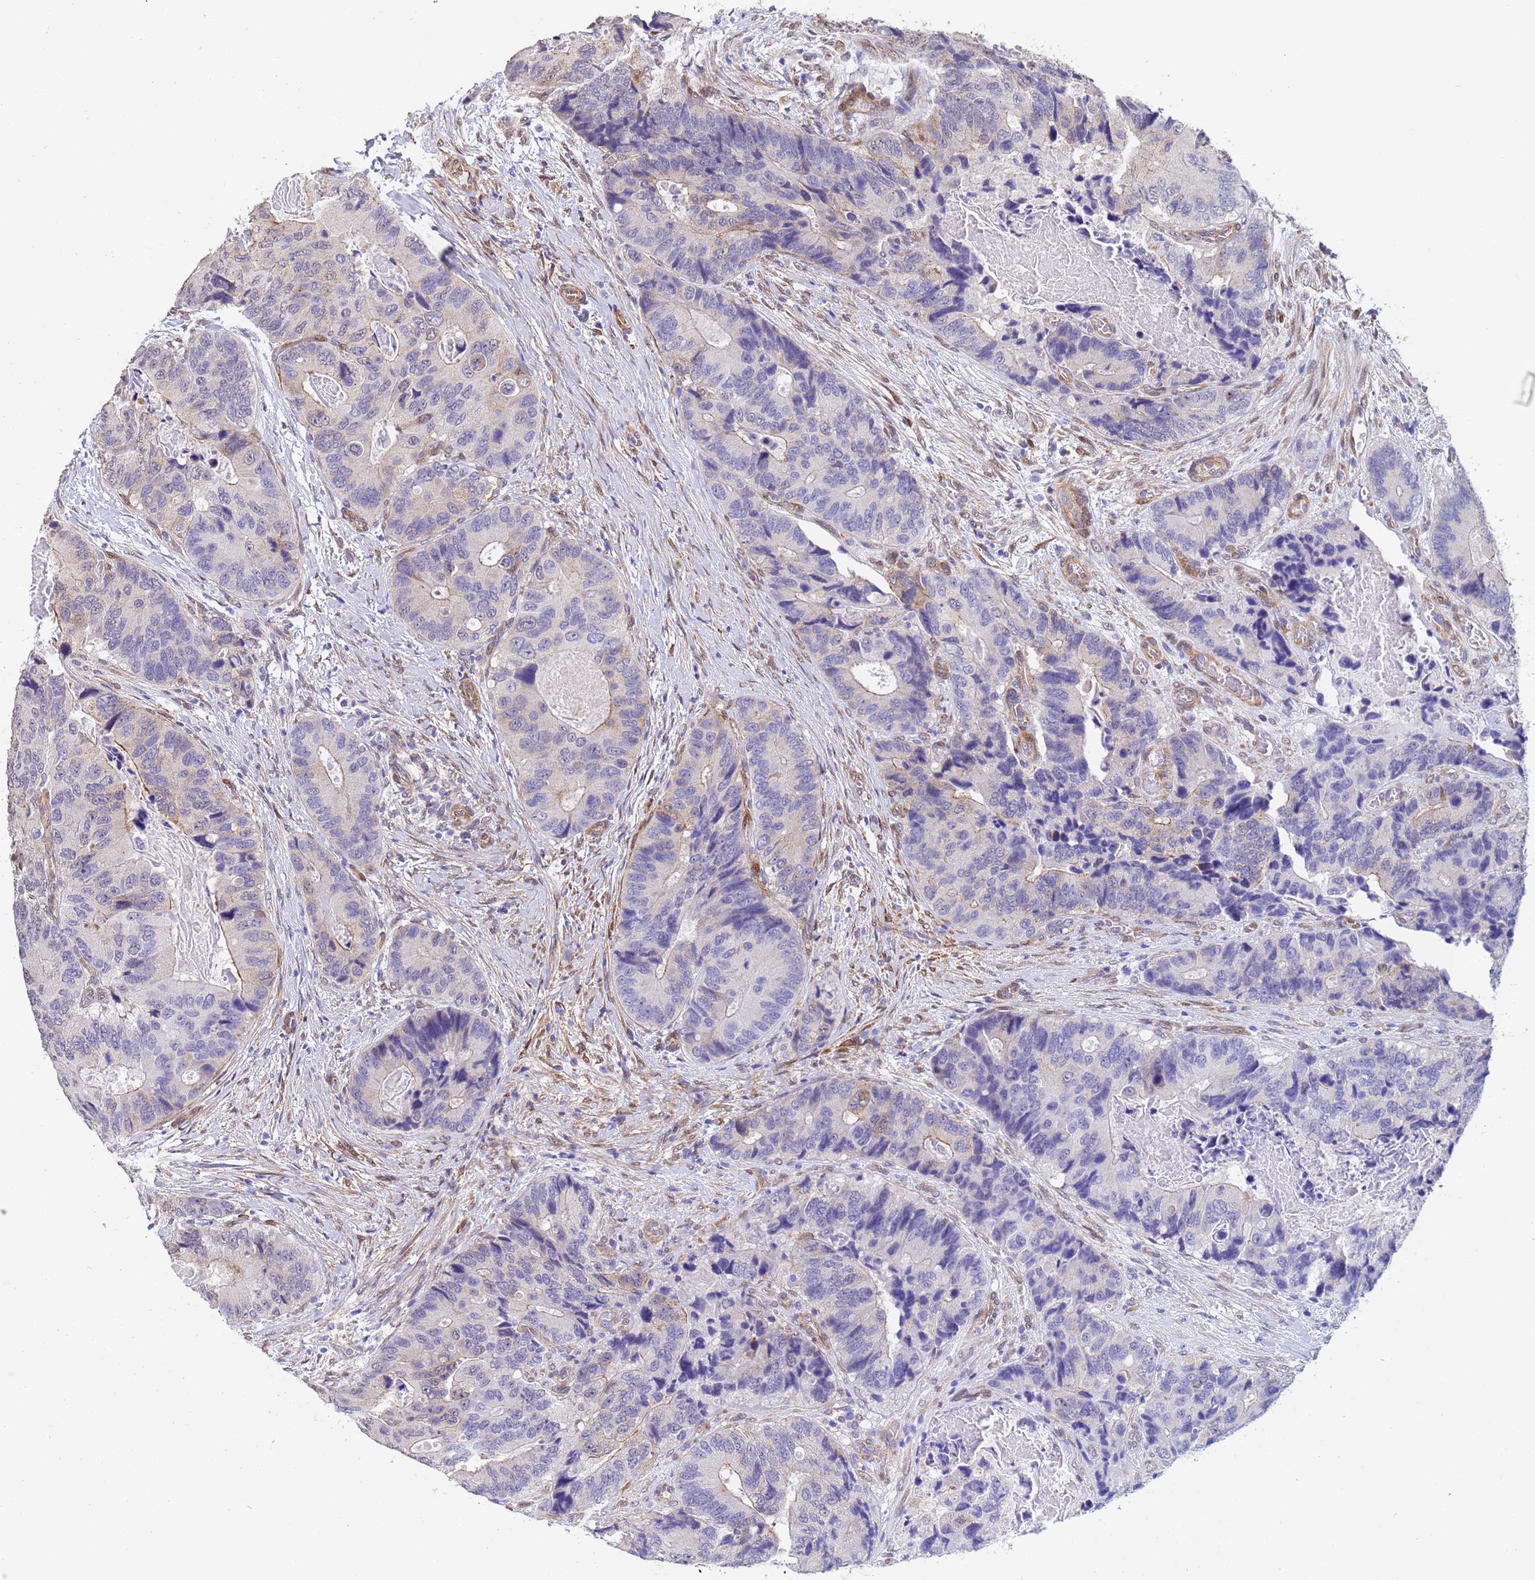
{"staining": {"intensity": "negative", "quantity": "none", "location": "none"}, "tissue": "colorectal cancer", "cell_type": "Tumor cells", "image_type": "cancer", "snomed": [{"axis": "morphology", "description": "Adenocarcinoma, NOS"}, {"axis": "topography", "description": "Colon"}], "caption": "DAB immunohistochemical staining of human colorectal adenocarcinoma demonstrates no significant expression in tumor cells.", "gene": "TRIP6", "patient": {"sex": "male", "age": 84}}